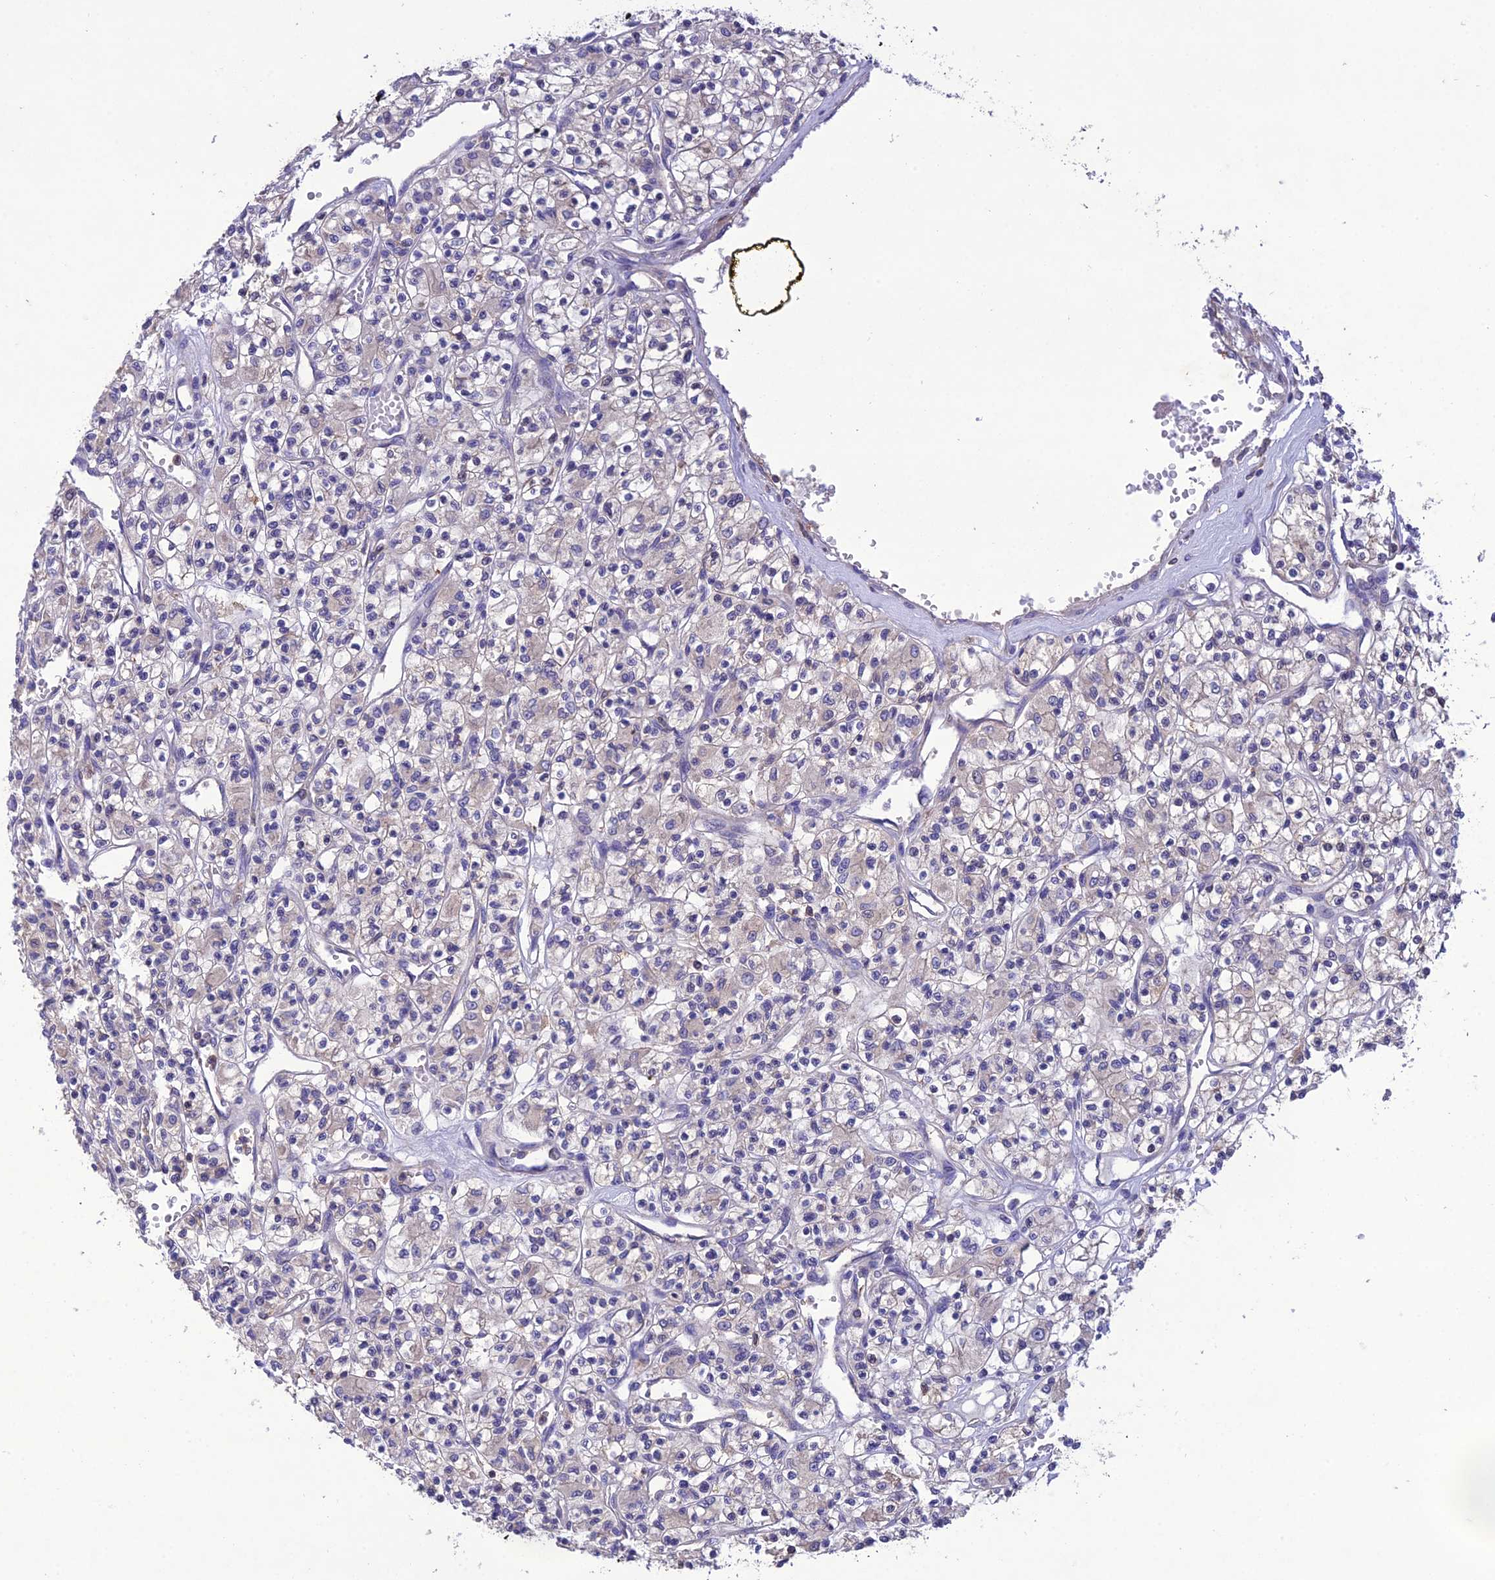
{"staining": {"intensity": "negative", "quantity": "none", "location": "none"}, "tissue": "renal cancer", "cell_type": "Tumor cells", "image_type": "cancer", "snomed": [{"axis": "morphology", "description": "Adenocarcinoma, NOS"}, {"axis": "topography", "description": "Kidney"}], "caption": "Tumor cells show no significant staining in renal cancer (adenocarcinoma). (Brightfield microscopy of DAB (3,3'-diaminobenzidine) IHC at high magnification).", "gene": "SNX24", "patient": {"sex": "female", "age": 59}}